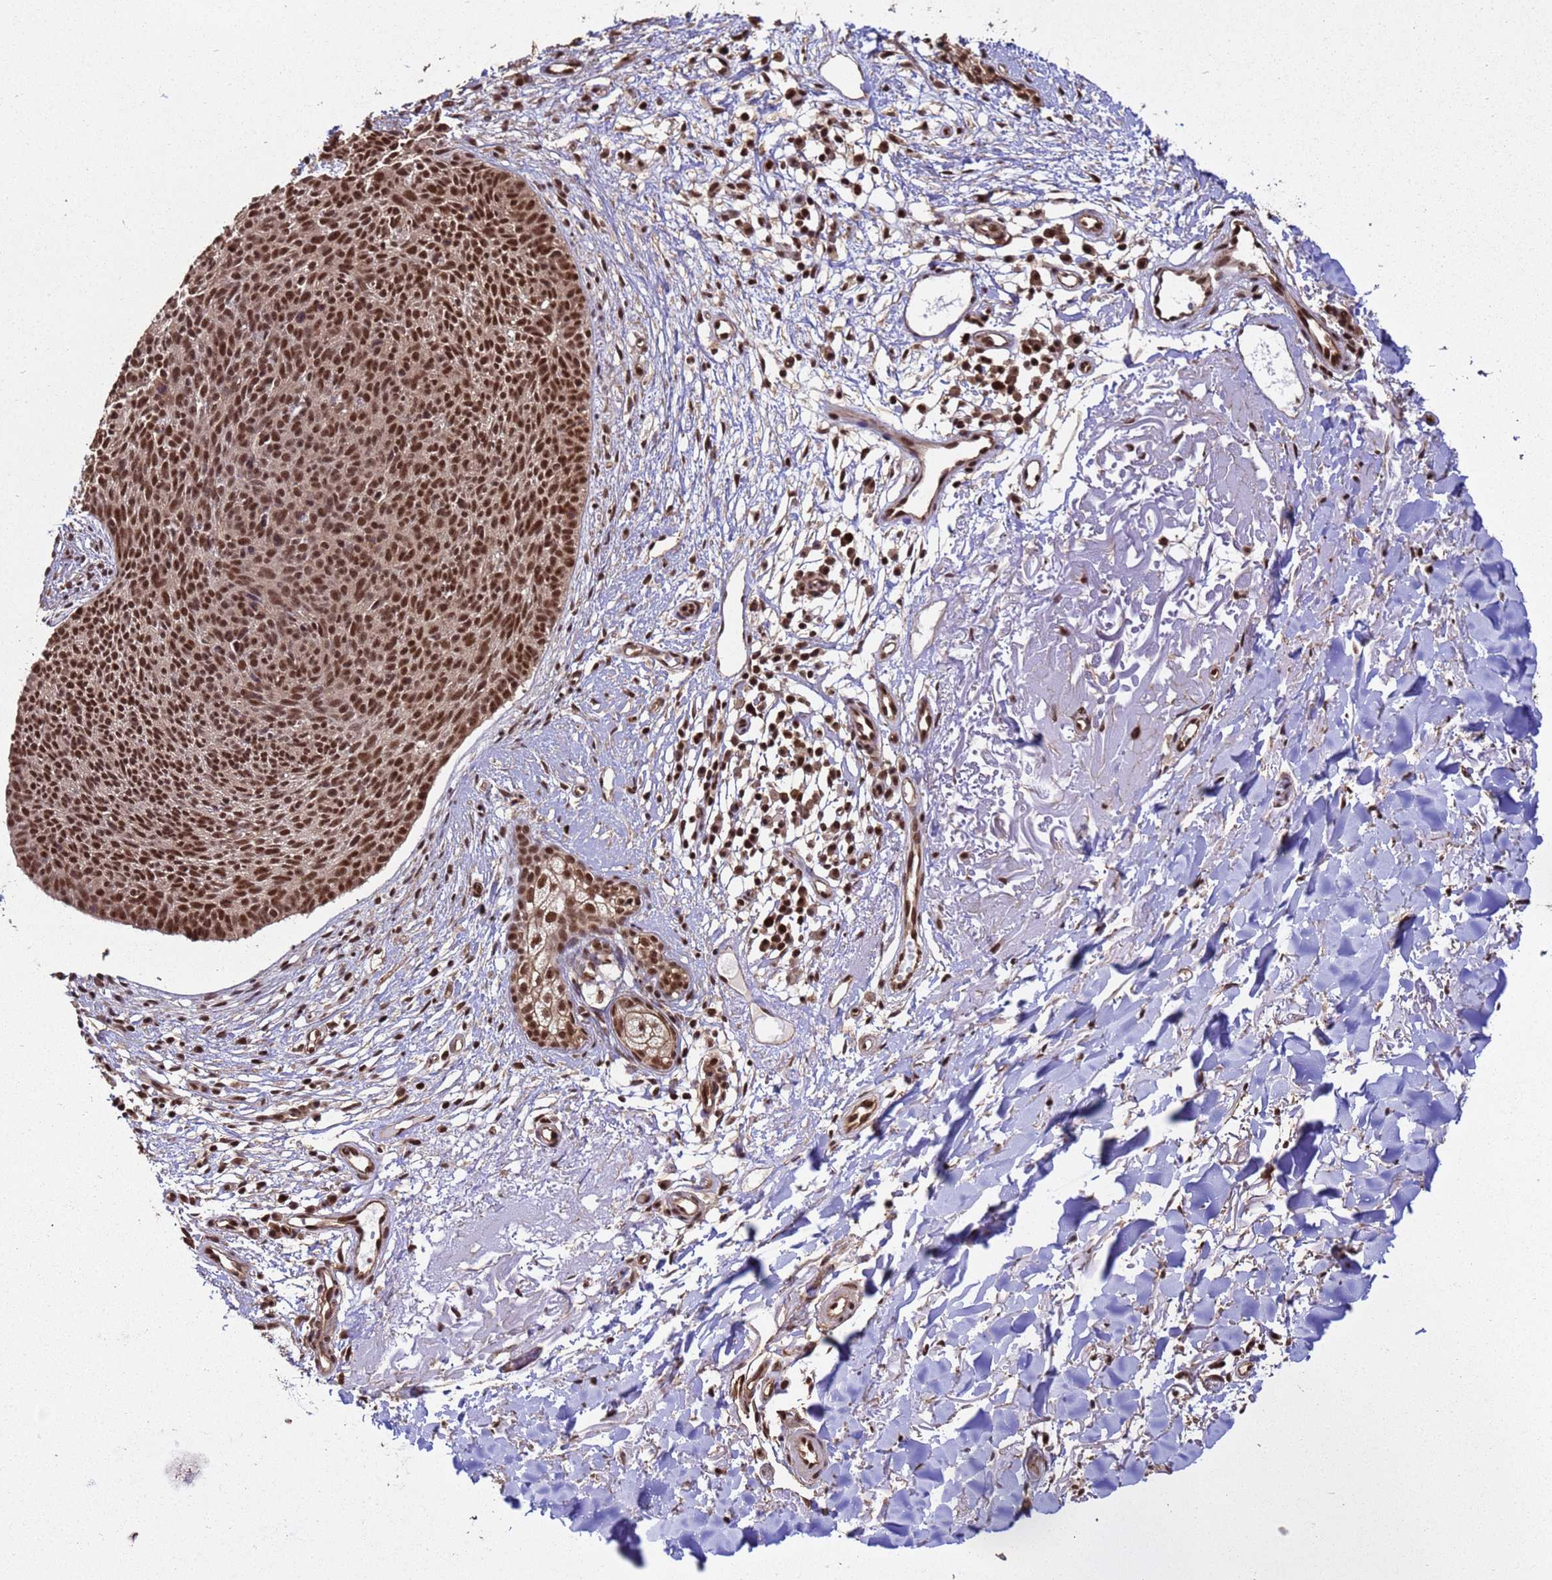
{"staining": {"intensity": "strong", "quantity": ">75%", "location": "nuclear"}, "tissue": "skin cancer", "cell_type": "Tumor cells", "image_type": "cancer", "snomed": [{"axis": "morphology", "description": "Basal cell carcinoma"}, {"axis": "topography", "description": "Skin"}], "caption": "Immunohistochemistry (IHC) (DAB (3,3'-diaminobenzidine)) staining of skin basal cell carcinoma reveals strong nuclear protein positivity in about >75% of tumor cells. (Brightfield microscopy of DAB IHC at high magnification).", "gene": "SYF2", "patient": {"sex": "male", "age": 84}}